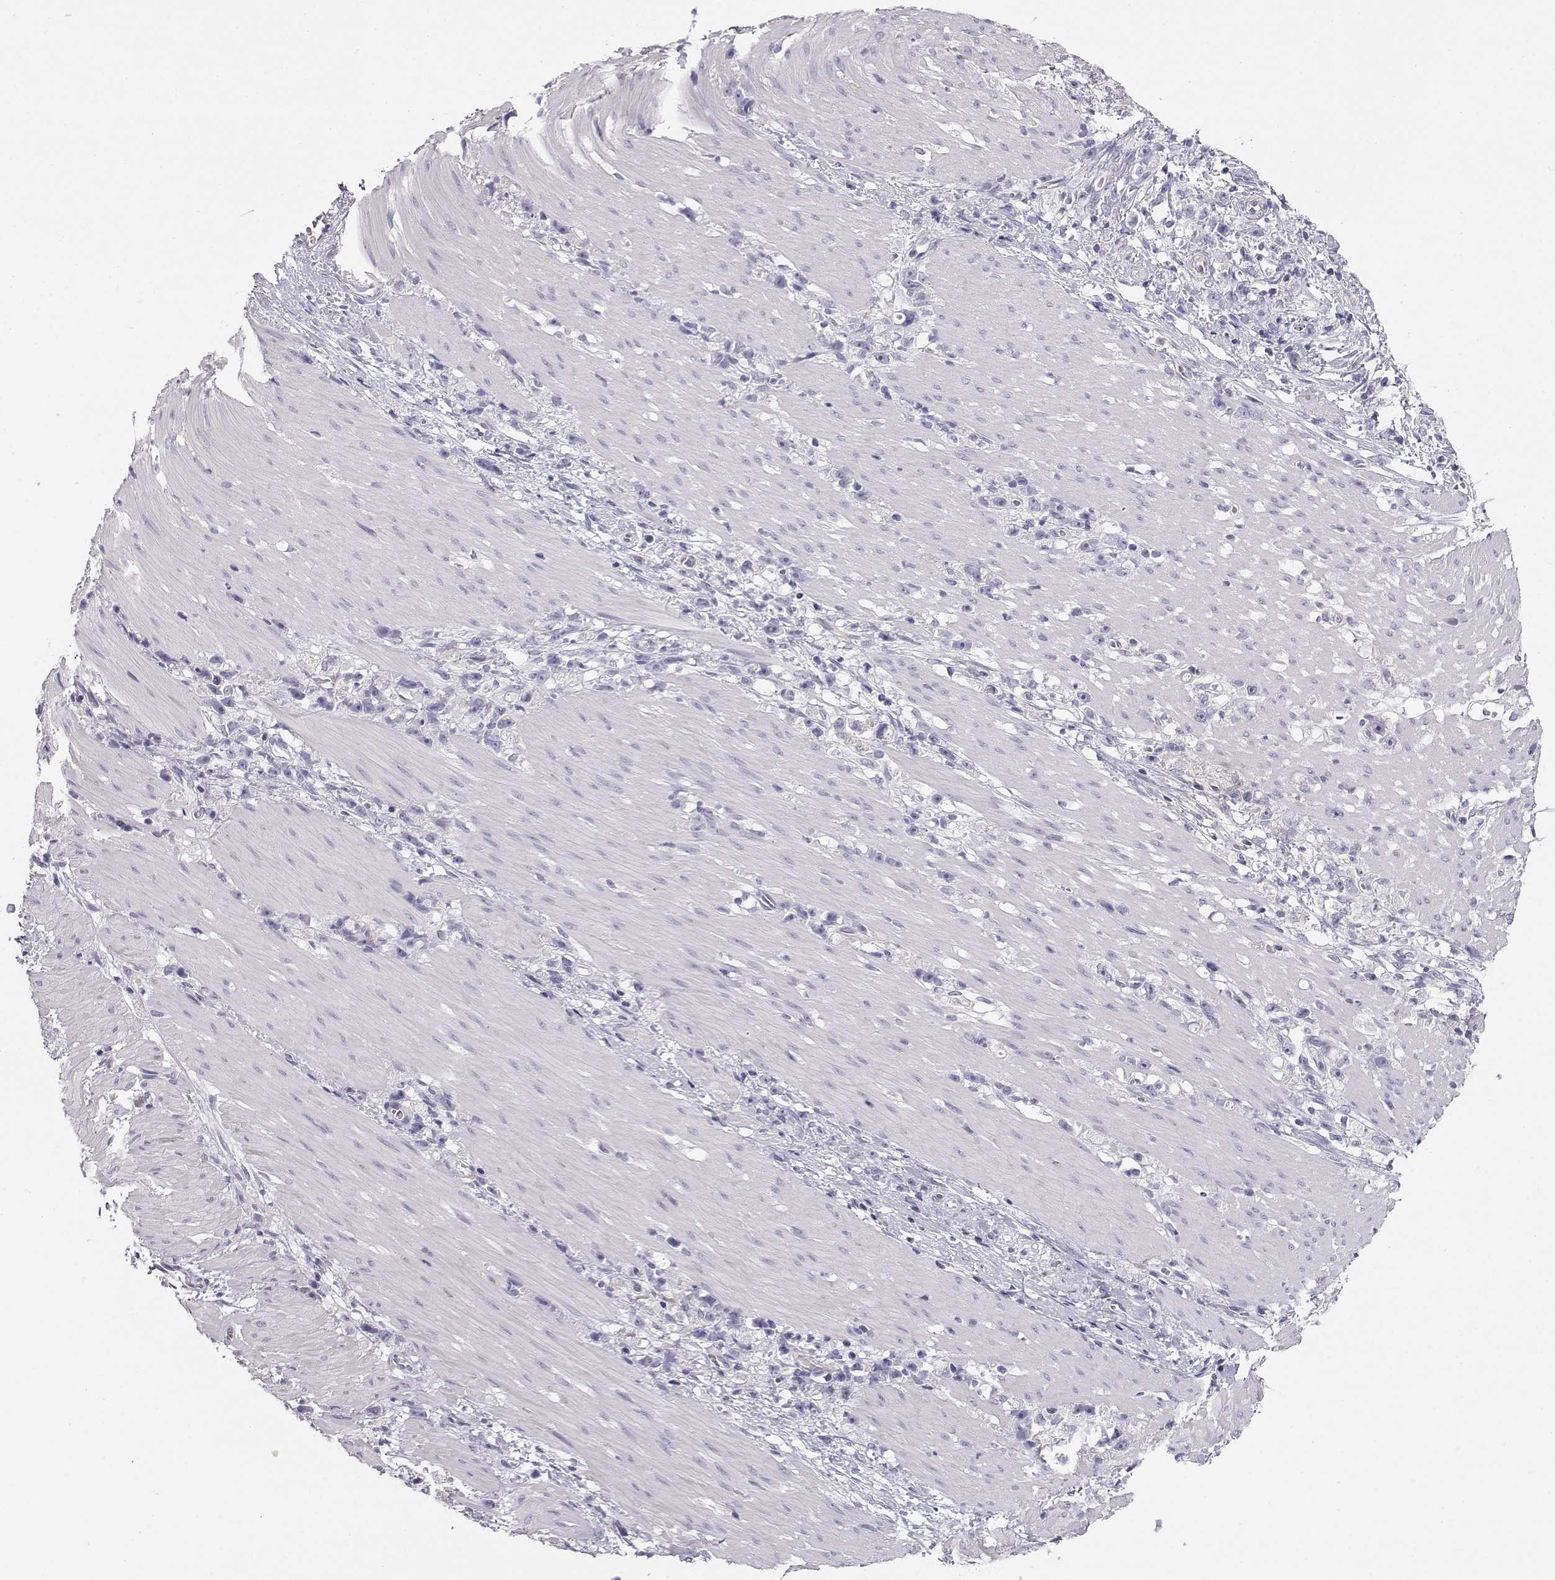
{"staining": {"intensity": "negative", "quantity": "none", "location": "none"}, "tissue": "stomach cancer", "cell_type": "Tumor cells", "image_type": "cancer", "snomed": [{"axis": "morphology", "description": "Adenocarcinoma, NOS"}, {"axis": "topography", "description": "Stomach"}], "caption": "IHC of stomach cancer (adenocarcinoma) exhibits no positivity in tumor cells.", "gene": "KCNMB4", "patient": {"sex": "female", "age": 59}}